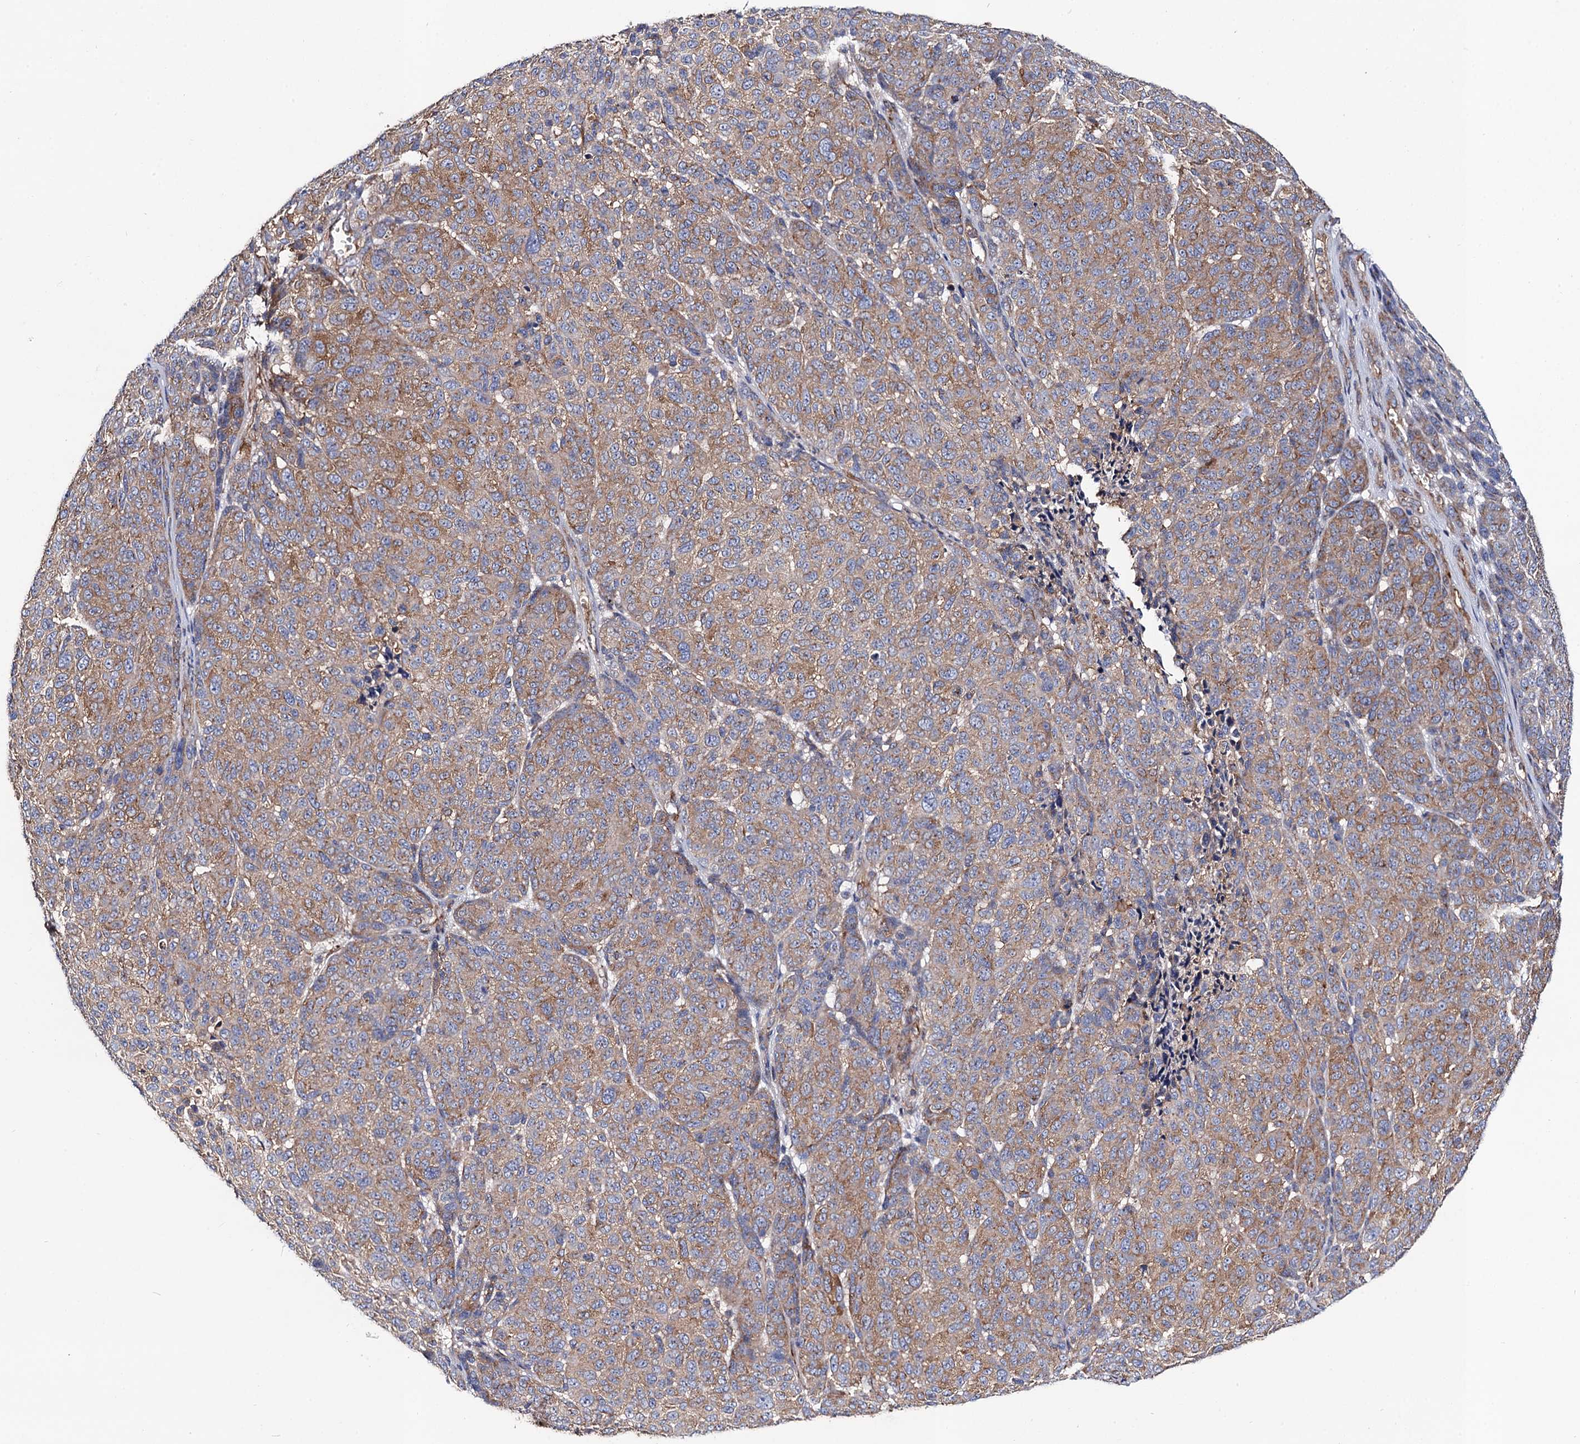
{"staining": {"intensity": "moderate", "quantity": ">75%", "location": "cytoplasmic/membranous"}, "tissue": "melanoma", "cell_type": "Tumor cells", "image_type": "cancer", "snomed": [{"axis": "morphology", "description": "Malignant melanoma, NOS"}, {"axis": "topography", "description": "Skin"}], "caption": "A high-resolution photomicrograph shows immunohistochemistry (IHC) staining of malignant melanoma, which exhibits moderate cytoplasmic/membranous expression in approximately >75% of tumor cells.", "gene": "DYDC1", "patient": {"sex": "male", "age": 49}}